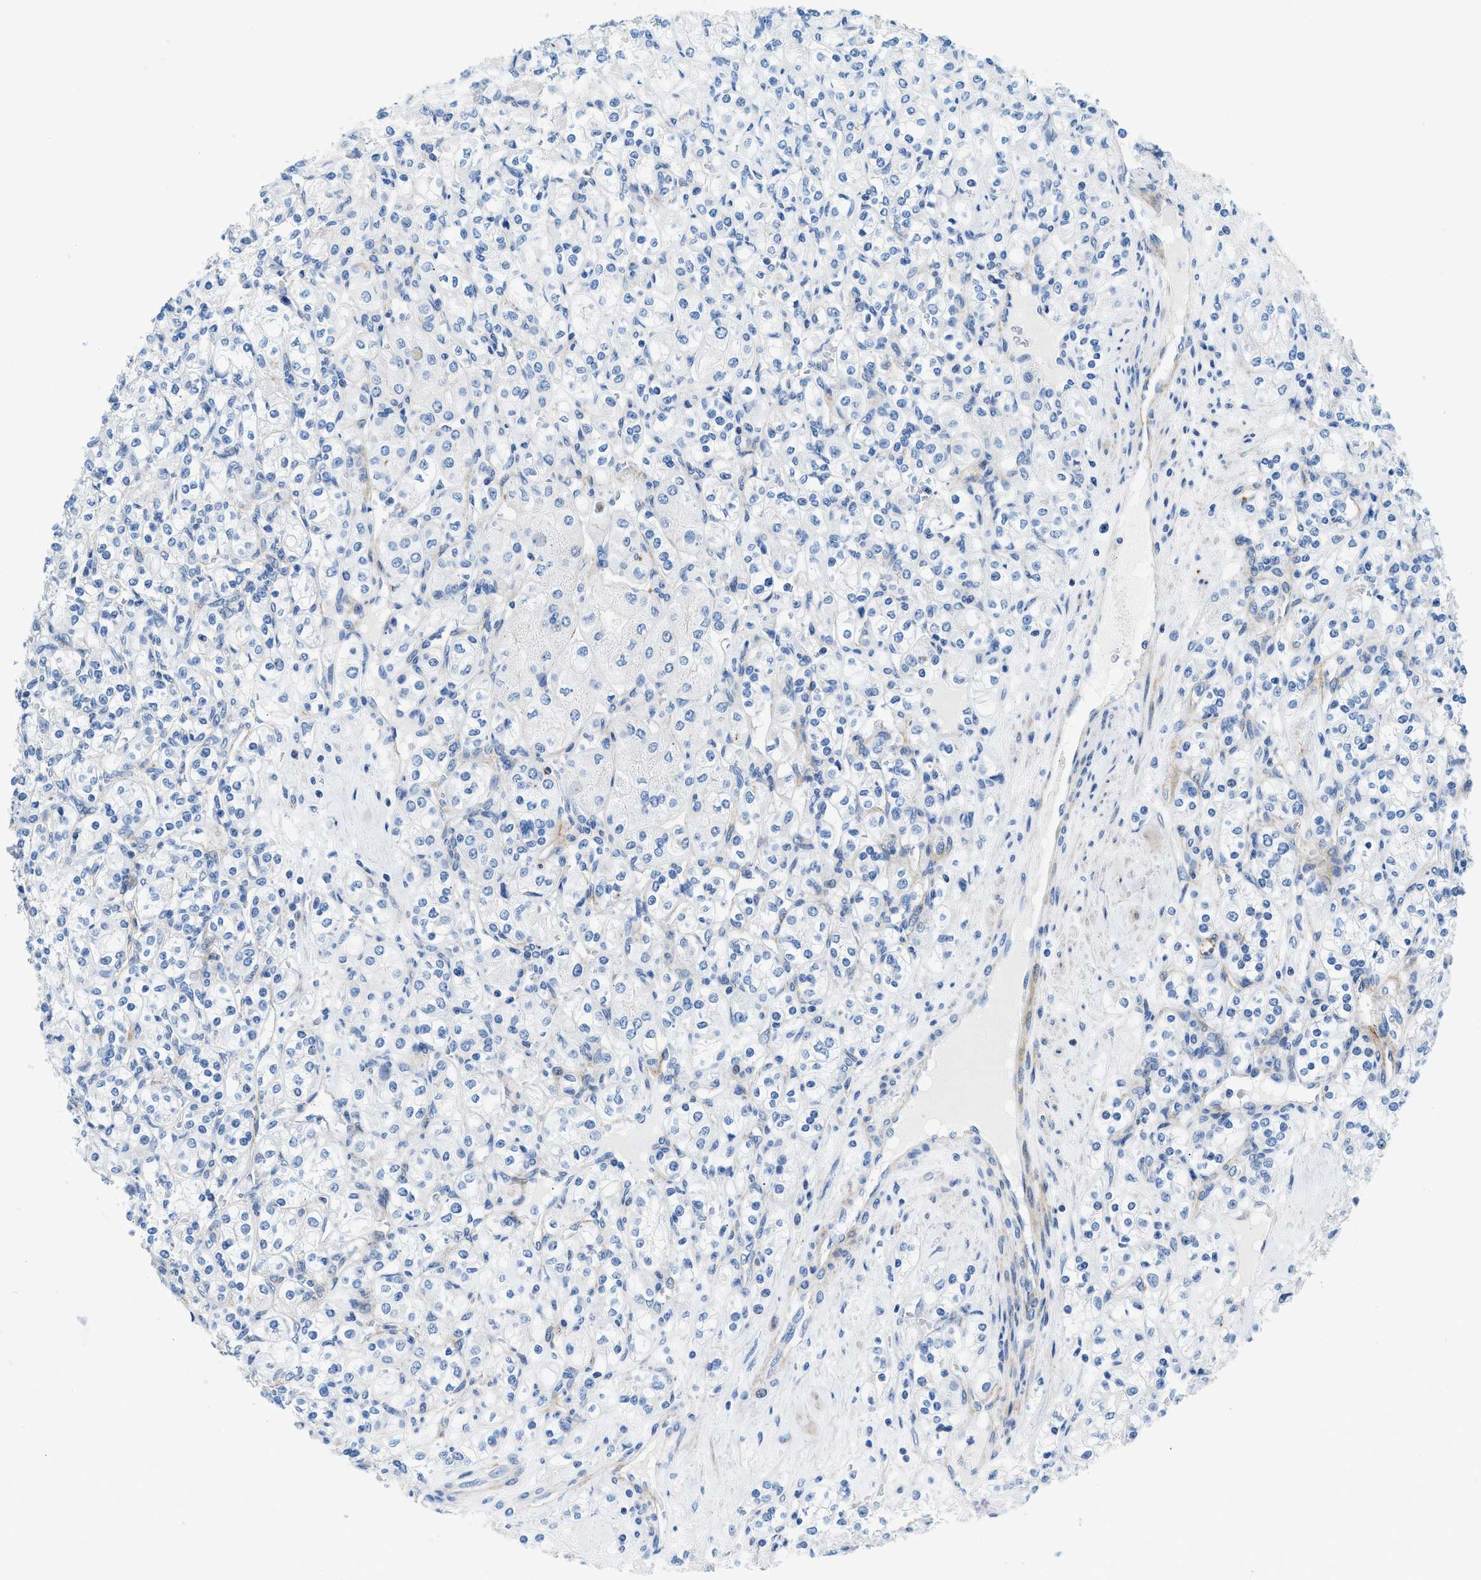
{"staining": {"intensity": "negative", "quantity": "none", "location": "none"}, "tissue": "renal cancer", "cell_type": "Tumor cells", "image_type": "cancer", "snomed": [{"axis": "morphology", "description": "Adenocarcinoma, NOS"}, {"axis": "topography", "description": "Kidney"}], "caption": "An immunohistochemistry (IHC) histopathology image of renal cancer is shown. There is no staining in tumor cells of renal cancer.", "gene": "CUTA", "patient": {"sex": "male", "age": 77}}